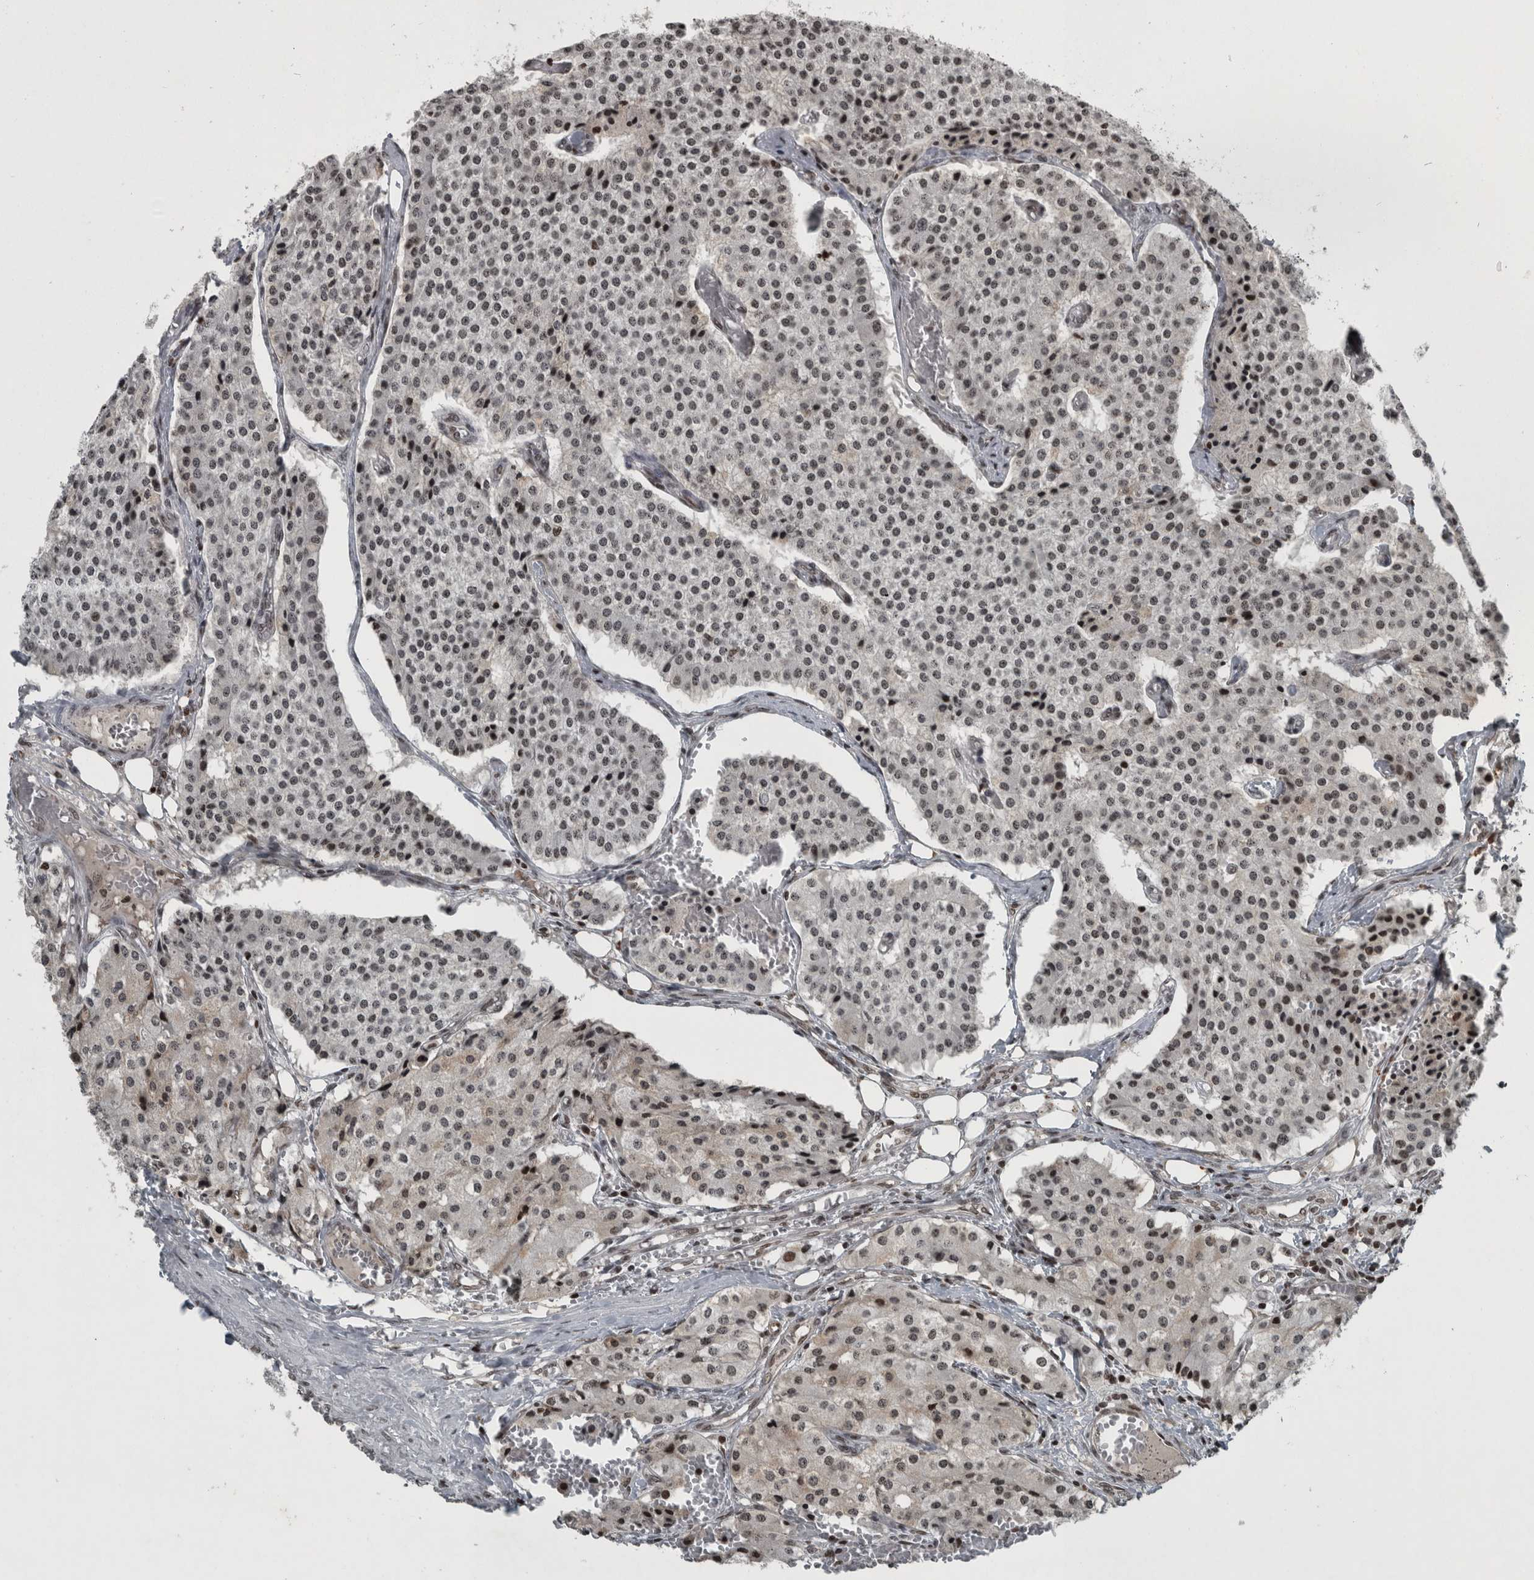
{"staining": {"intensity": "moderate", "quantity": ">75%", "location": "nuclear"}, "tissue": "carcinoid", "cell_type": "Tumor cells", "image_type": "cancer", "snomed": [{"axis": "morphology", "description": "Carcinoid, malignant, NOS"}, {"axis": "topography", "description": "Colon"}], "caption": "Immunohistochemical staining of carcinoid shows moderate nuclear protein staining in approximately >75% of tumor cells.", "gene": "UNC50", "patient": {"sex": "female", "age": 52}}